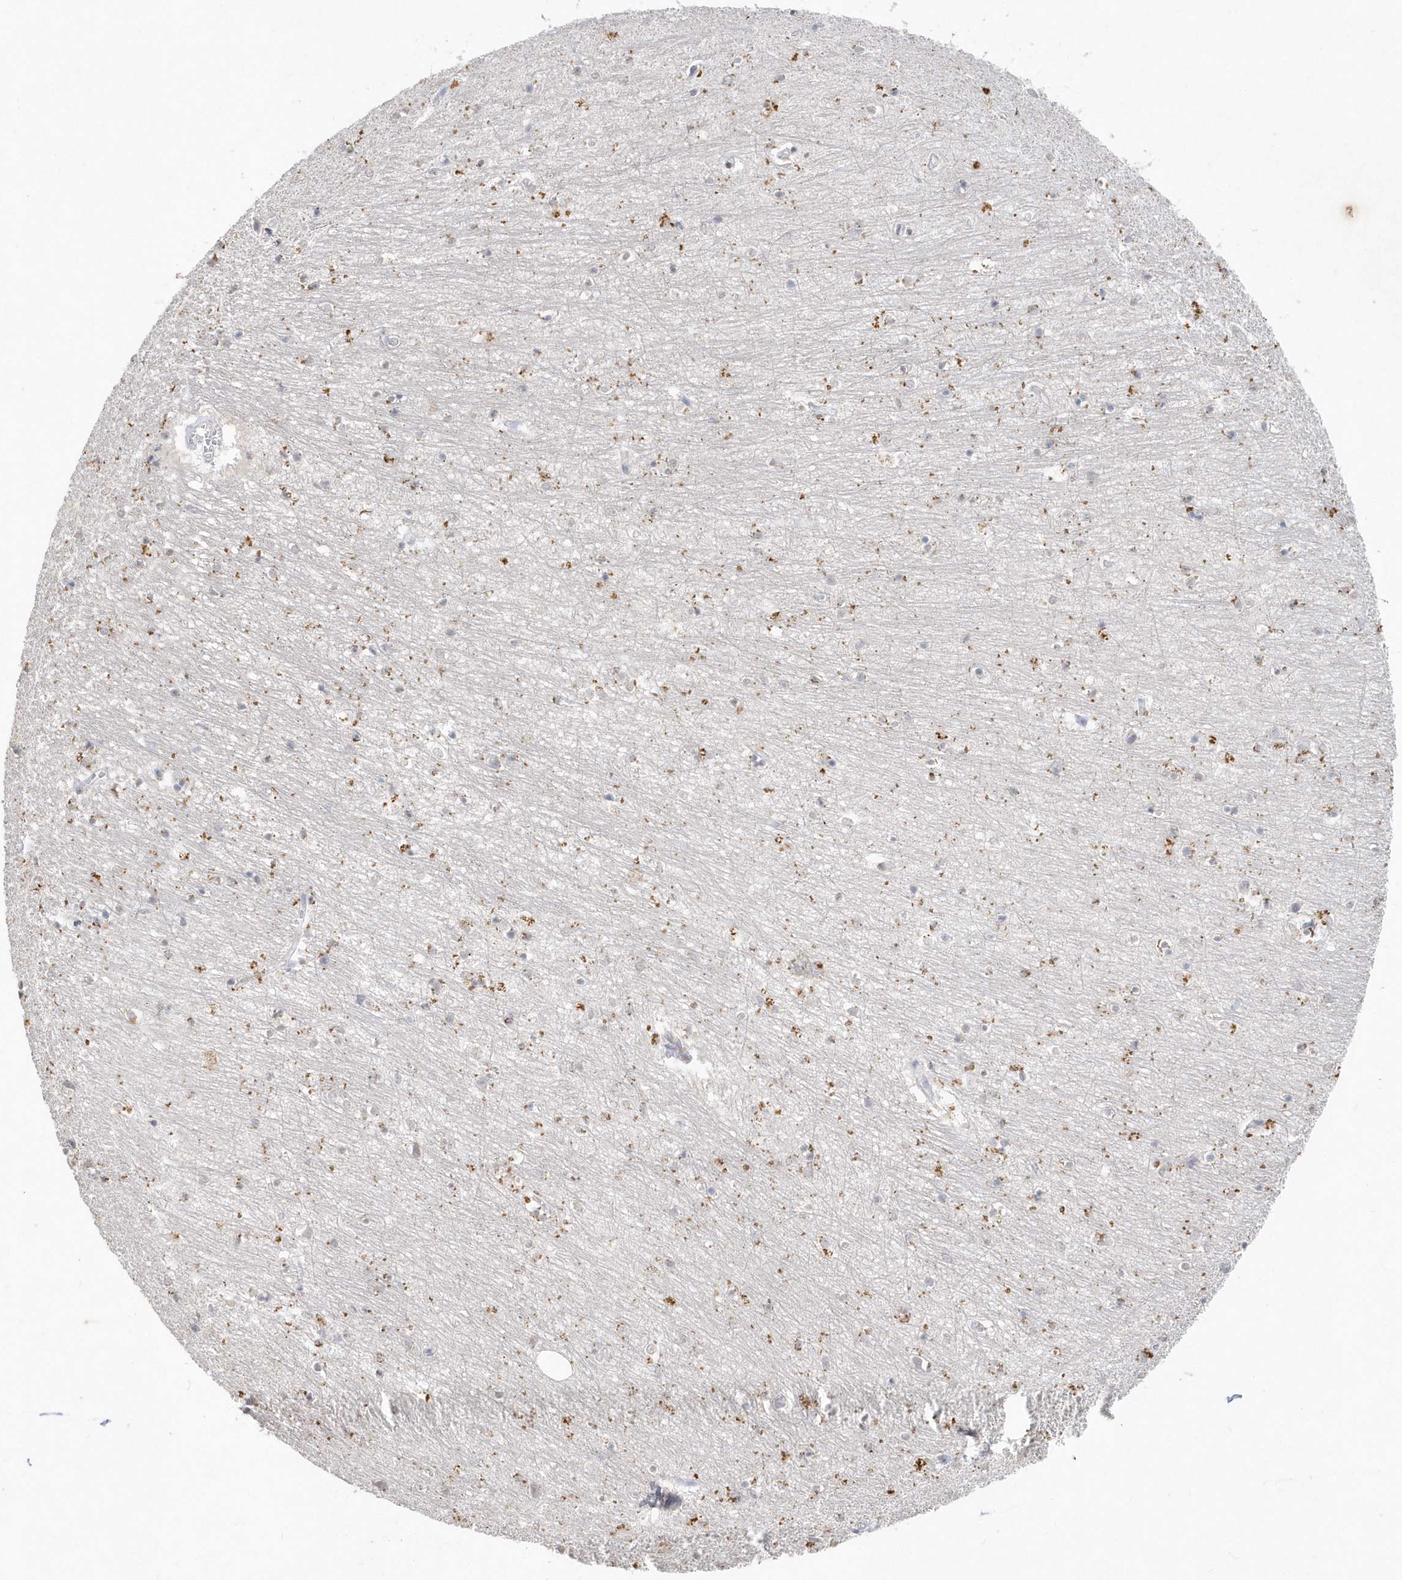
{"staining": {"intensity": "moderate", "quantity": "<25%", "location": "cytoplasmic/membranous"}, "tissue": "hippocampus", "cell_type": "Glial cells", "image_type": "normal", "snomed": [{"axis": "morphology", "description": "Normal tissue, NOS"}, {"axis": "topography", "description": "Hippocampus"}], "caption": "Protein expression analysis of benign human hippocampus reveals moderate cytoplasmic/membranous staining in approximately <25% of glial cells.", "gene": "PDCD1", "patient": {"sex": "female", "age": 64}}